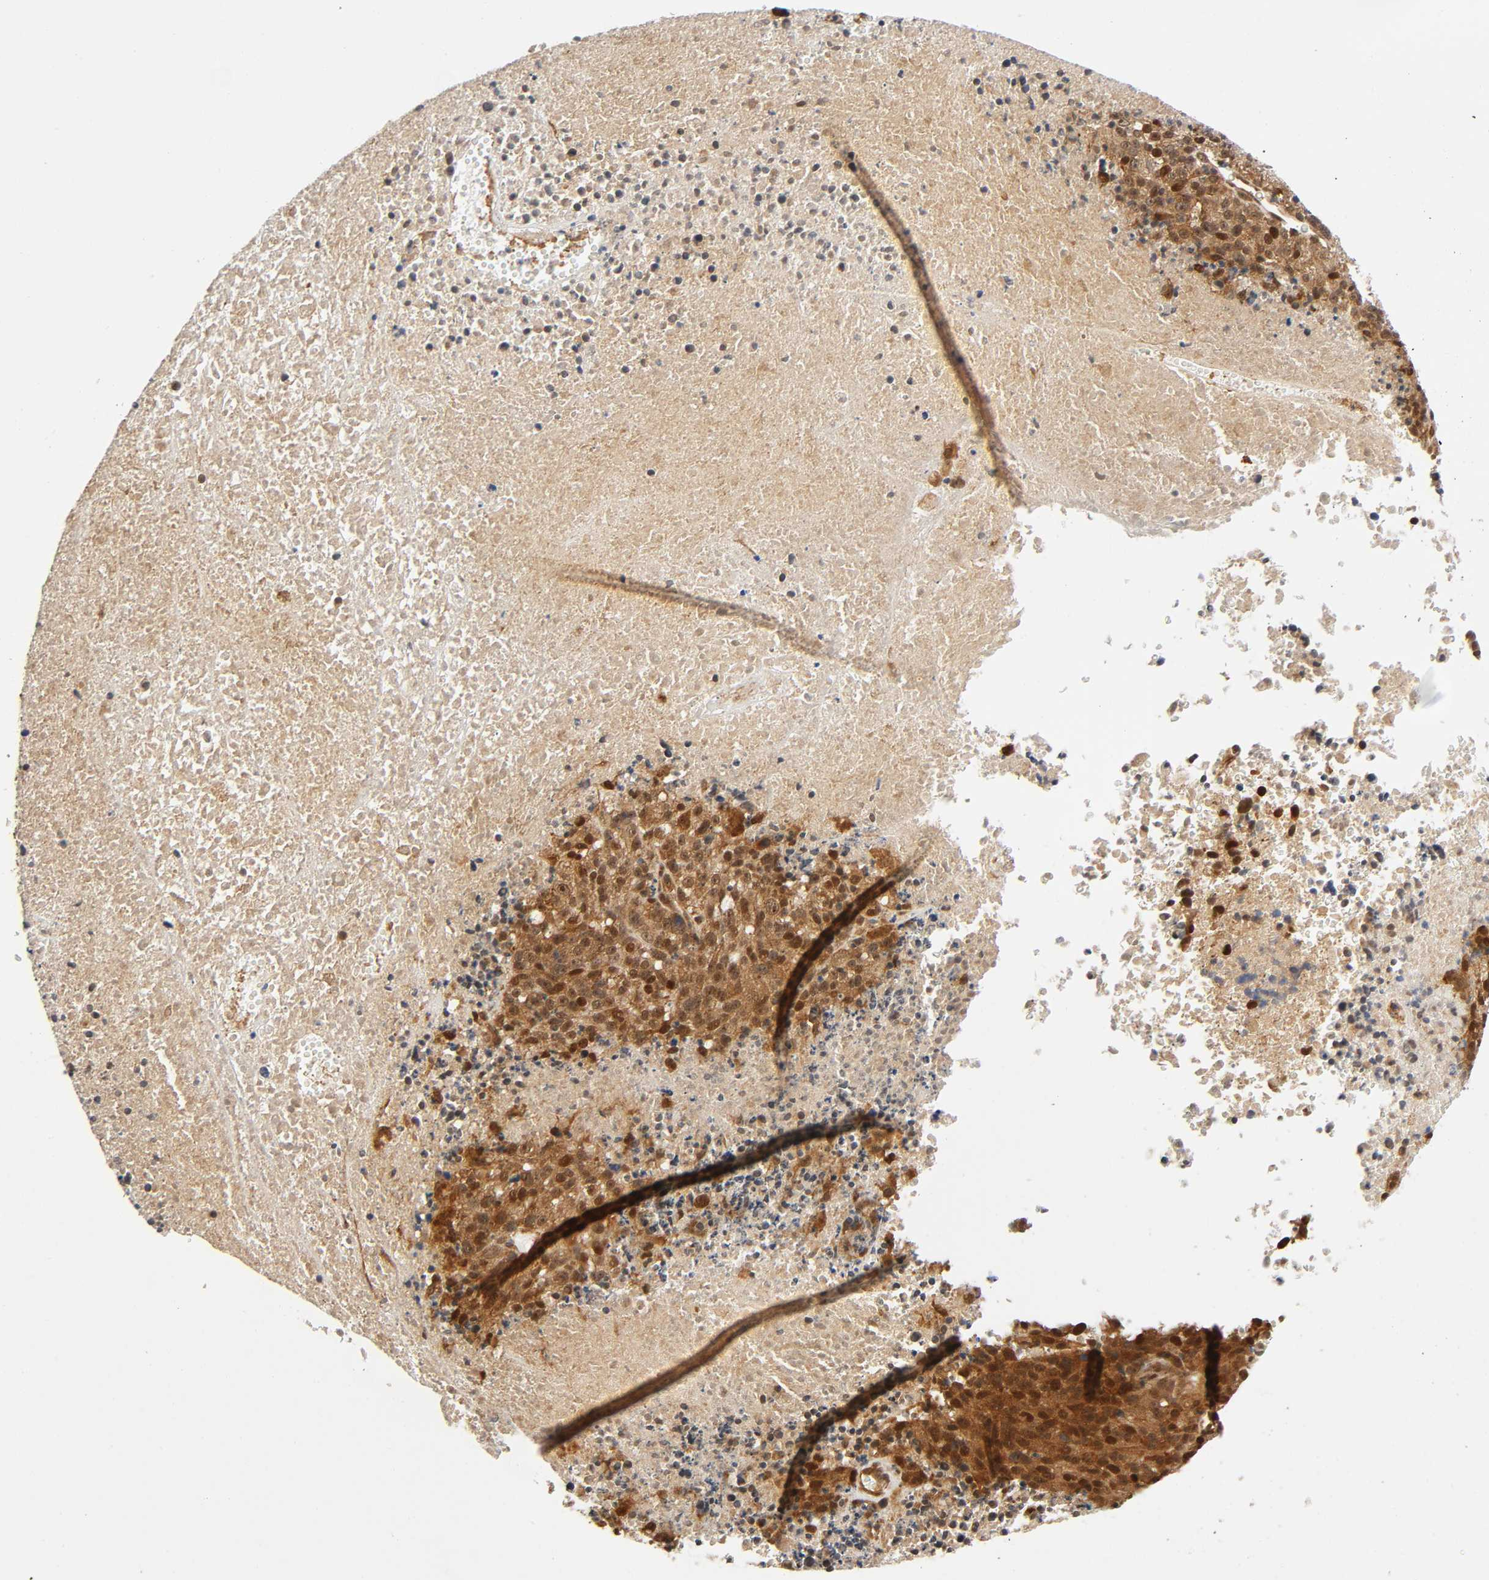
{"staining": {"intensity": "moderate", "quantity": ">75%", "location": "cytoplasmic/membranous,nuclear"}, "tissue": "melanoma", "cell_type": "Tumor cells", "image_type": "cancer", "snomed": [{"axis": "morphology", "description": "Malignant melanoma, Metastatic site"}, {"axis": "topography", "description": "Cerebral cortex"}], "caption": "Protein staining by immunohistochemistry exhibits moderate cytoplasmic/membranous and nuclear staining in approximately >75% of tumor cells in malignant melanoma (metastatic site). The staining was performed using DAB, with brown indicating positive protein expression. Nuclei are stained blue with hematoxylin.", "gene": "IQCJ-SCHIP1", "patient": {"sex": "female", "age": 52}}